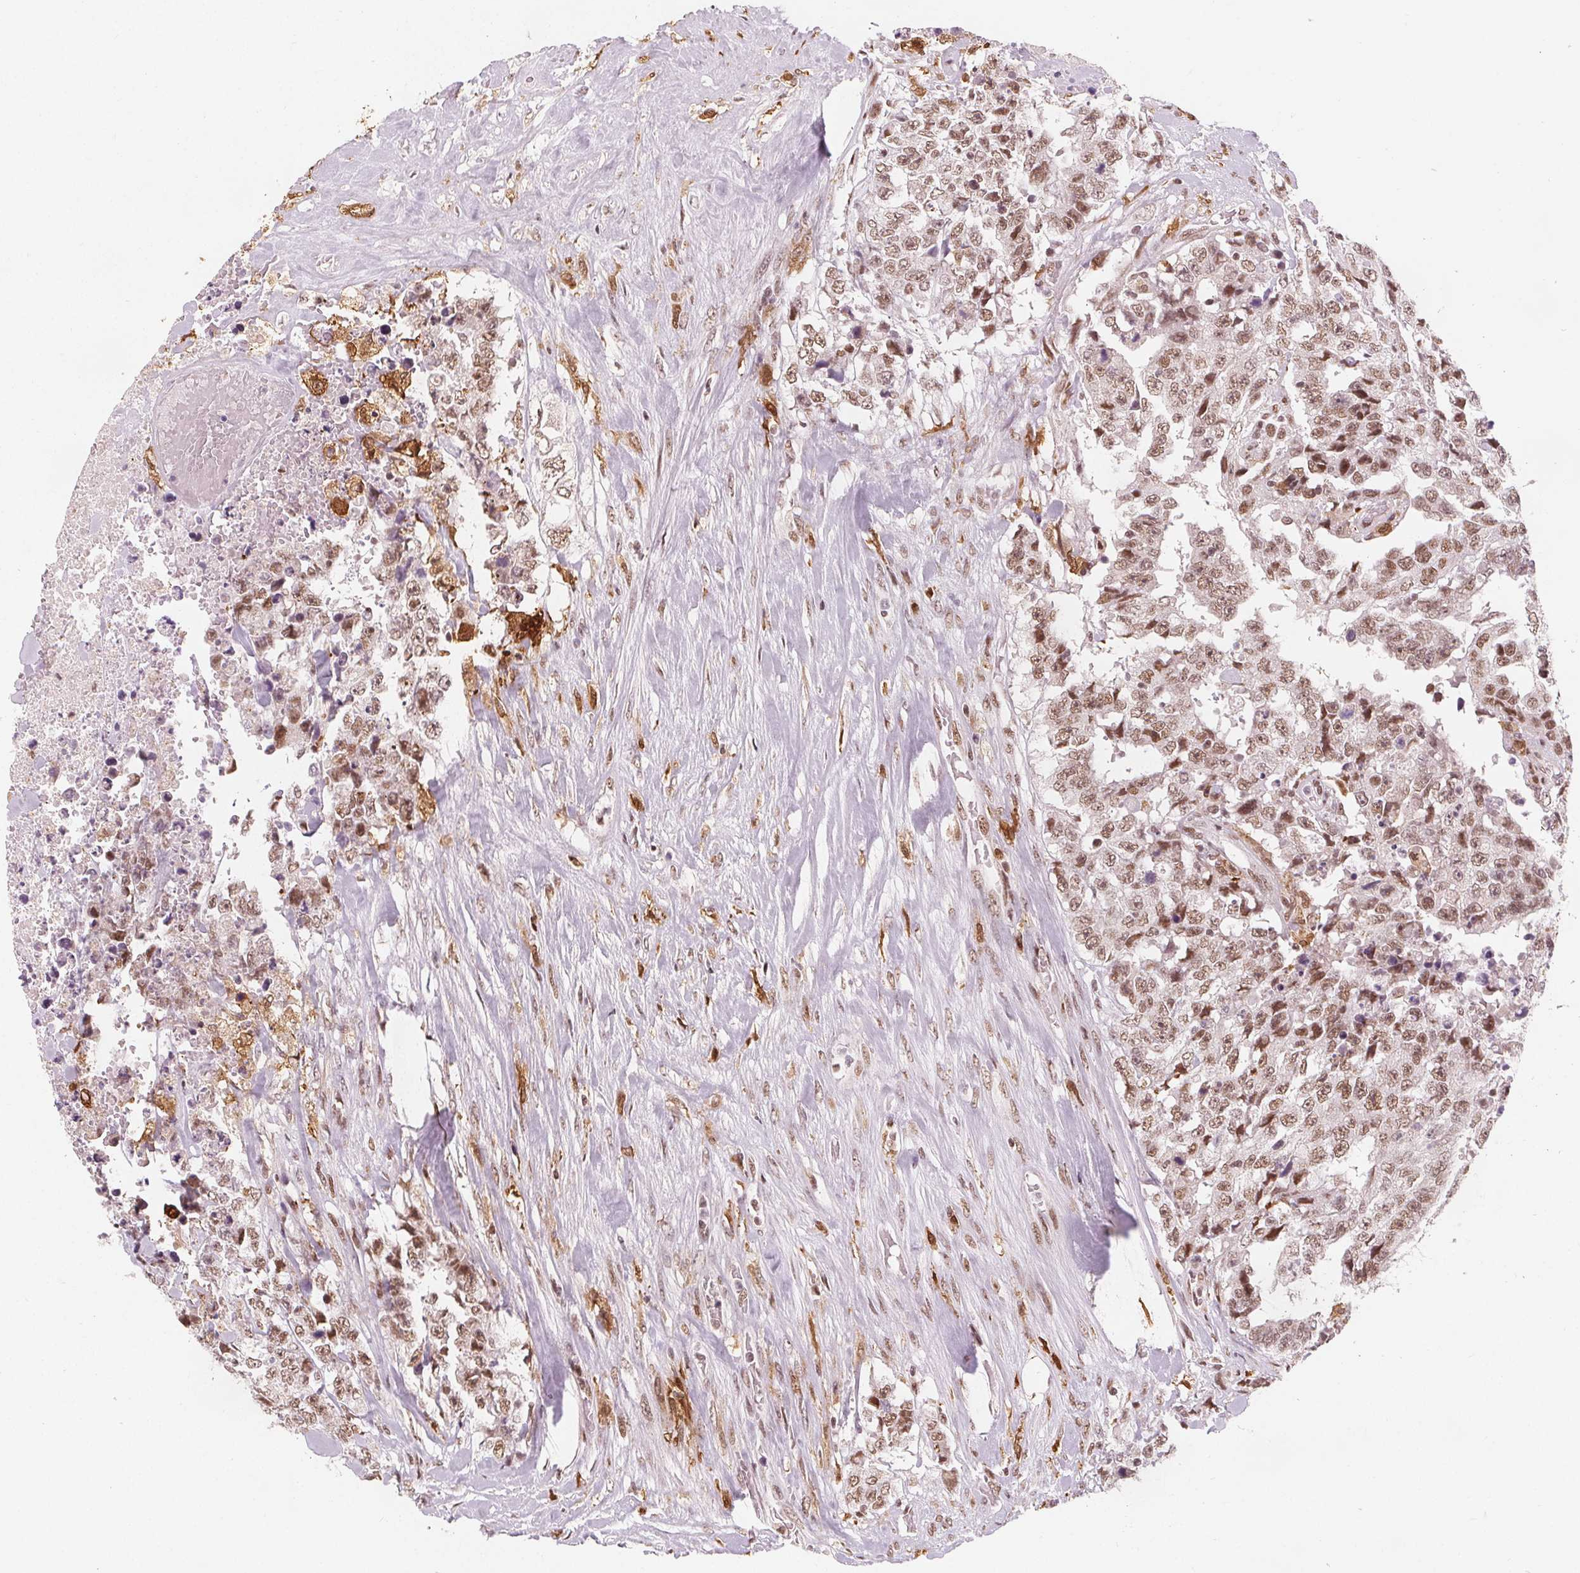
{"staining": {"intensity": "moderate", "quantity": ">75%", "location": "nuclear"}, "tissue": "testis cancer", "cell_type": "Tumor cells", "image_type": "cancer", "snomed": [{"axis": "morphology", "description": "Carcinoma, Embryonal, NOS"}, {"axis": "topography", "description": "Testis"}], "caption": "Testis embryonal carcinoma stained with a protein marker displays moderate staining in tumor cells.", "gene": "DPM2", "patient": {"sex": "male", "age": 24}}